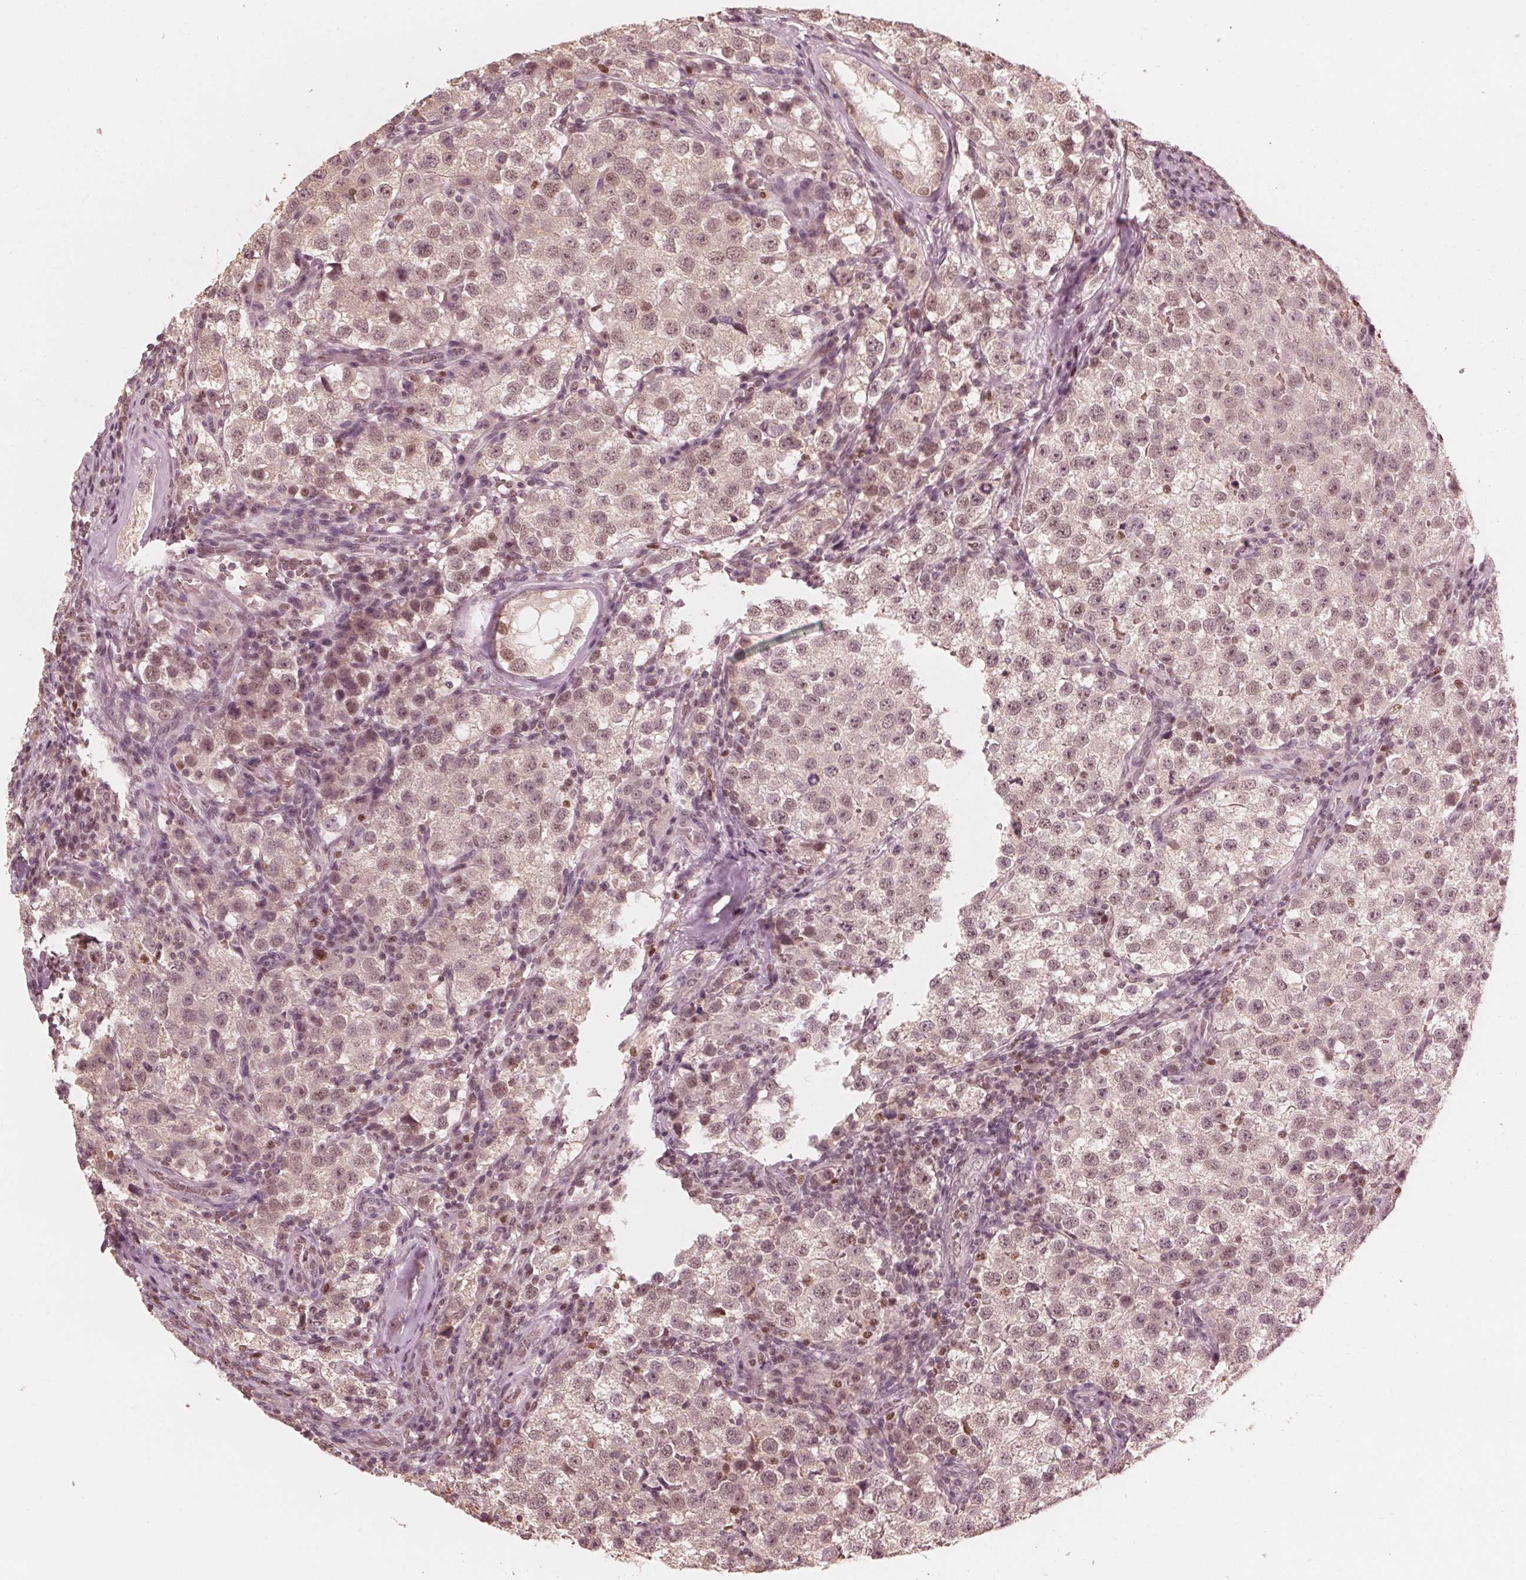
{"staining": {"intensity": "weak", "quantity": "25%-75%", "location": "nuclear"}, "tissue": "testis cancer", "cell_type": "Tumor cells", "image_type": "cancer", "snomed": [{"axis": "morphology", "description": "Seminoma, NOS"}, {"axis": "topography", "description": "Testis"}], "caption": "IHC of human seminoma (testis) shows low levels of weak nuclear positivity in about 25%-75% of tumor cells.", "gene": "HIRIP3", "patient": {"sex": "male", "age": 37}}